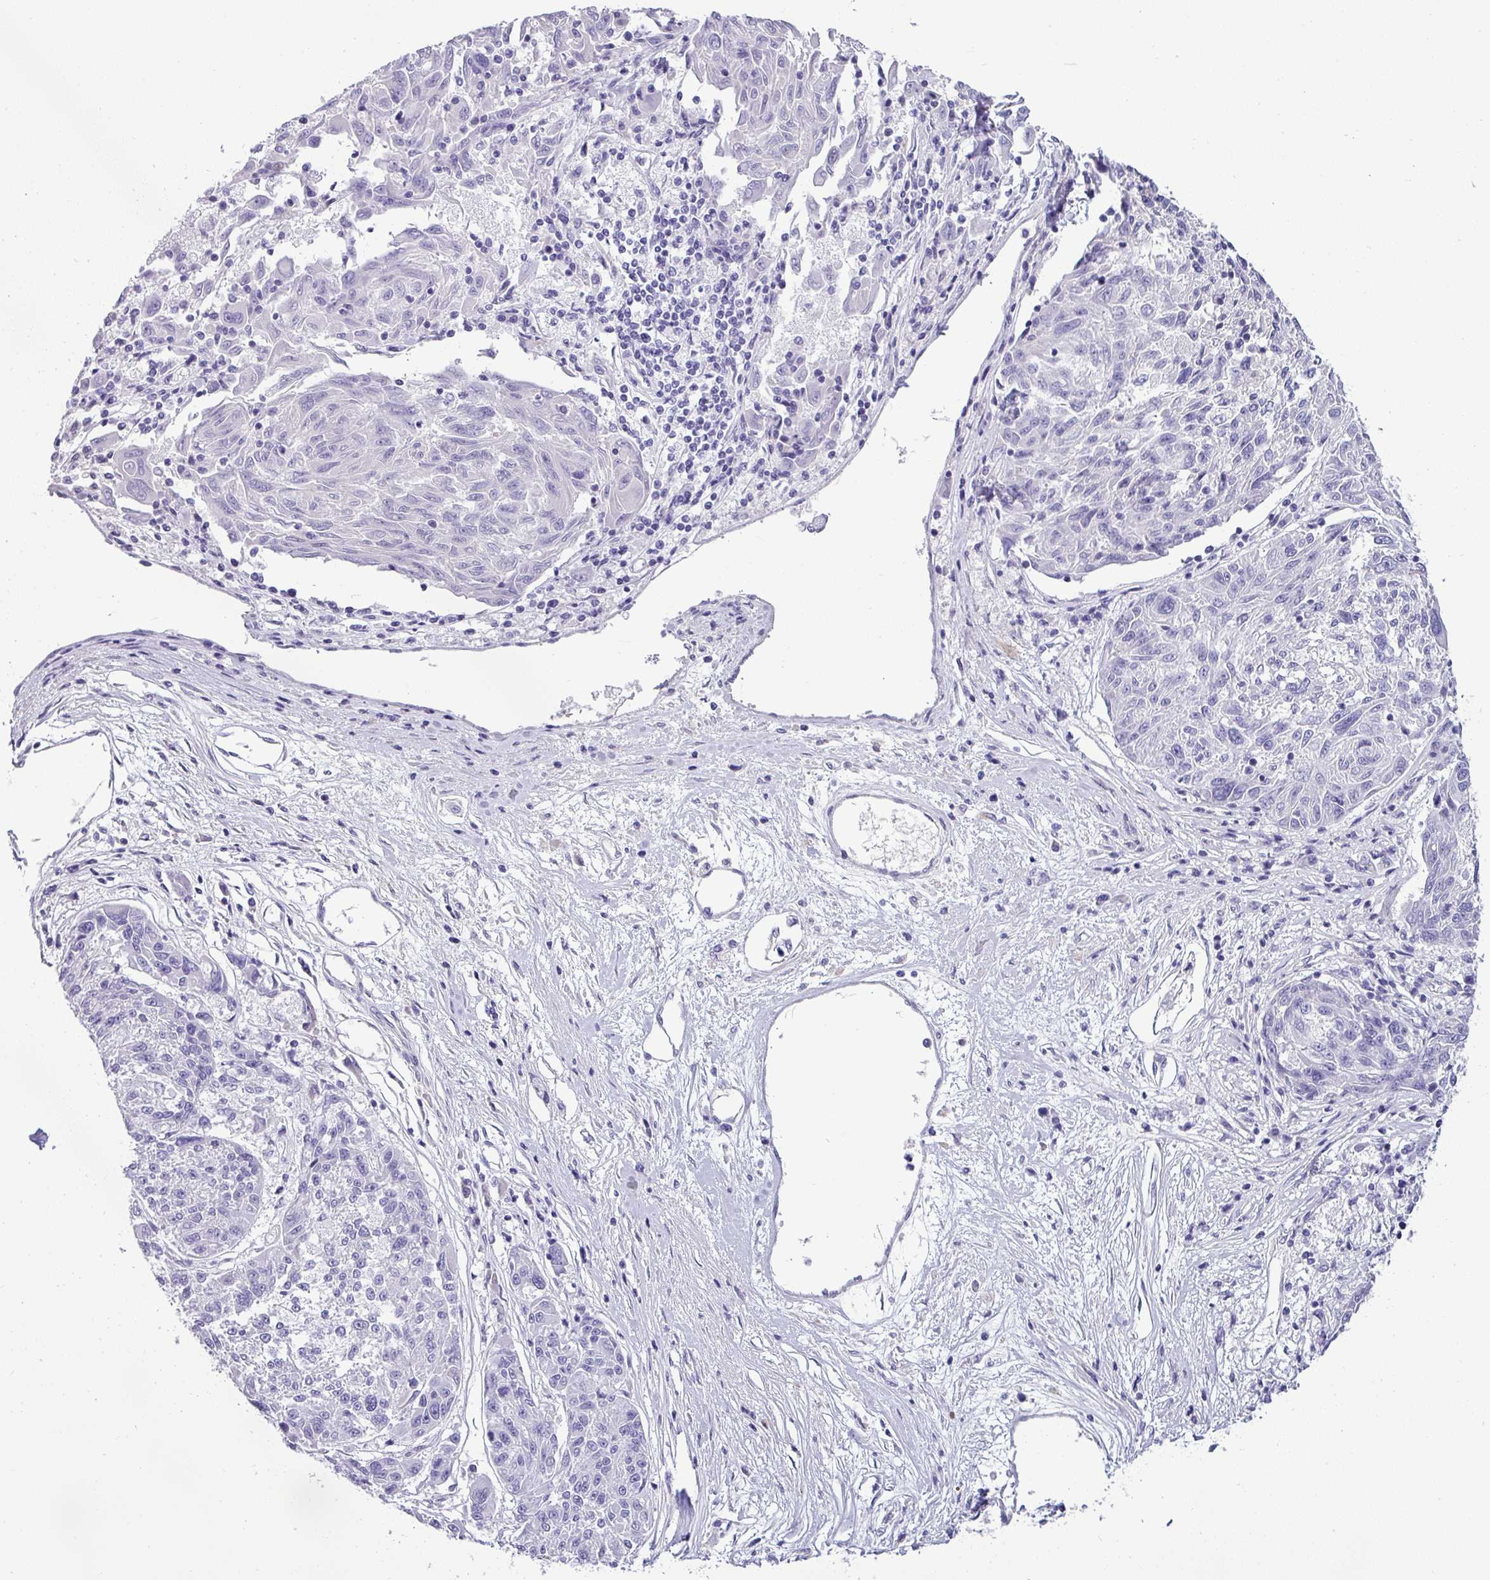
{"staining": {"intensity": "negative", "quantity": "none", "location": "none"}, "tissue": "melanoma", "cell_type": "Tumor cells", "image_type": "cancer", "snomed": [{"axis": "morphology", "description": "Malignant melanoma, NOS"}, {"axis": "topography", "description": "Skin"}], "caption": "IHC image of melanoma stained for a protein (brown), which demonstrates no positivity in tumor cells.", "gene": "VCX2", "patient": {"sex": "male", "age": 53}}